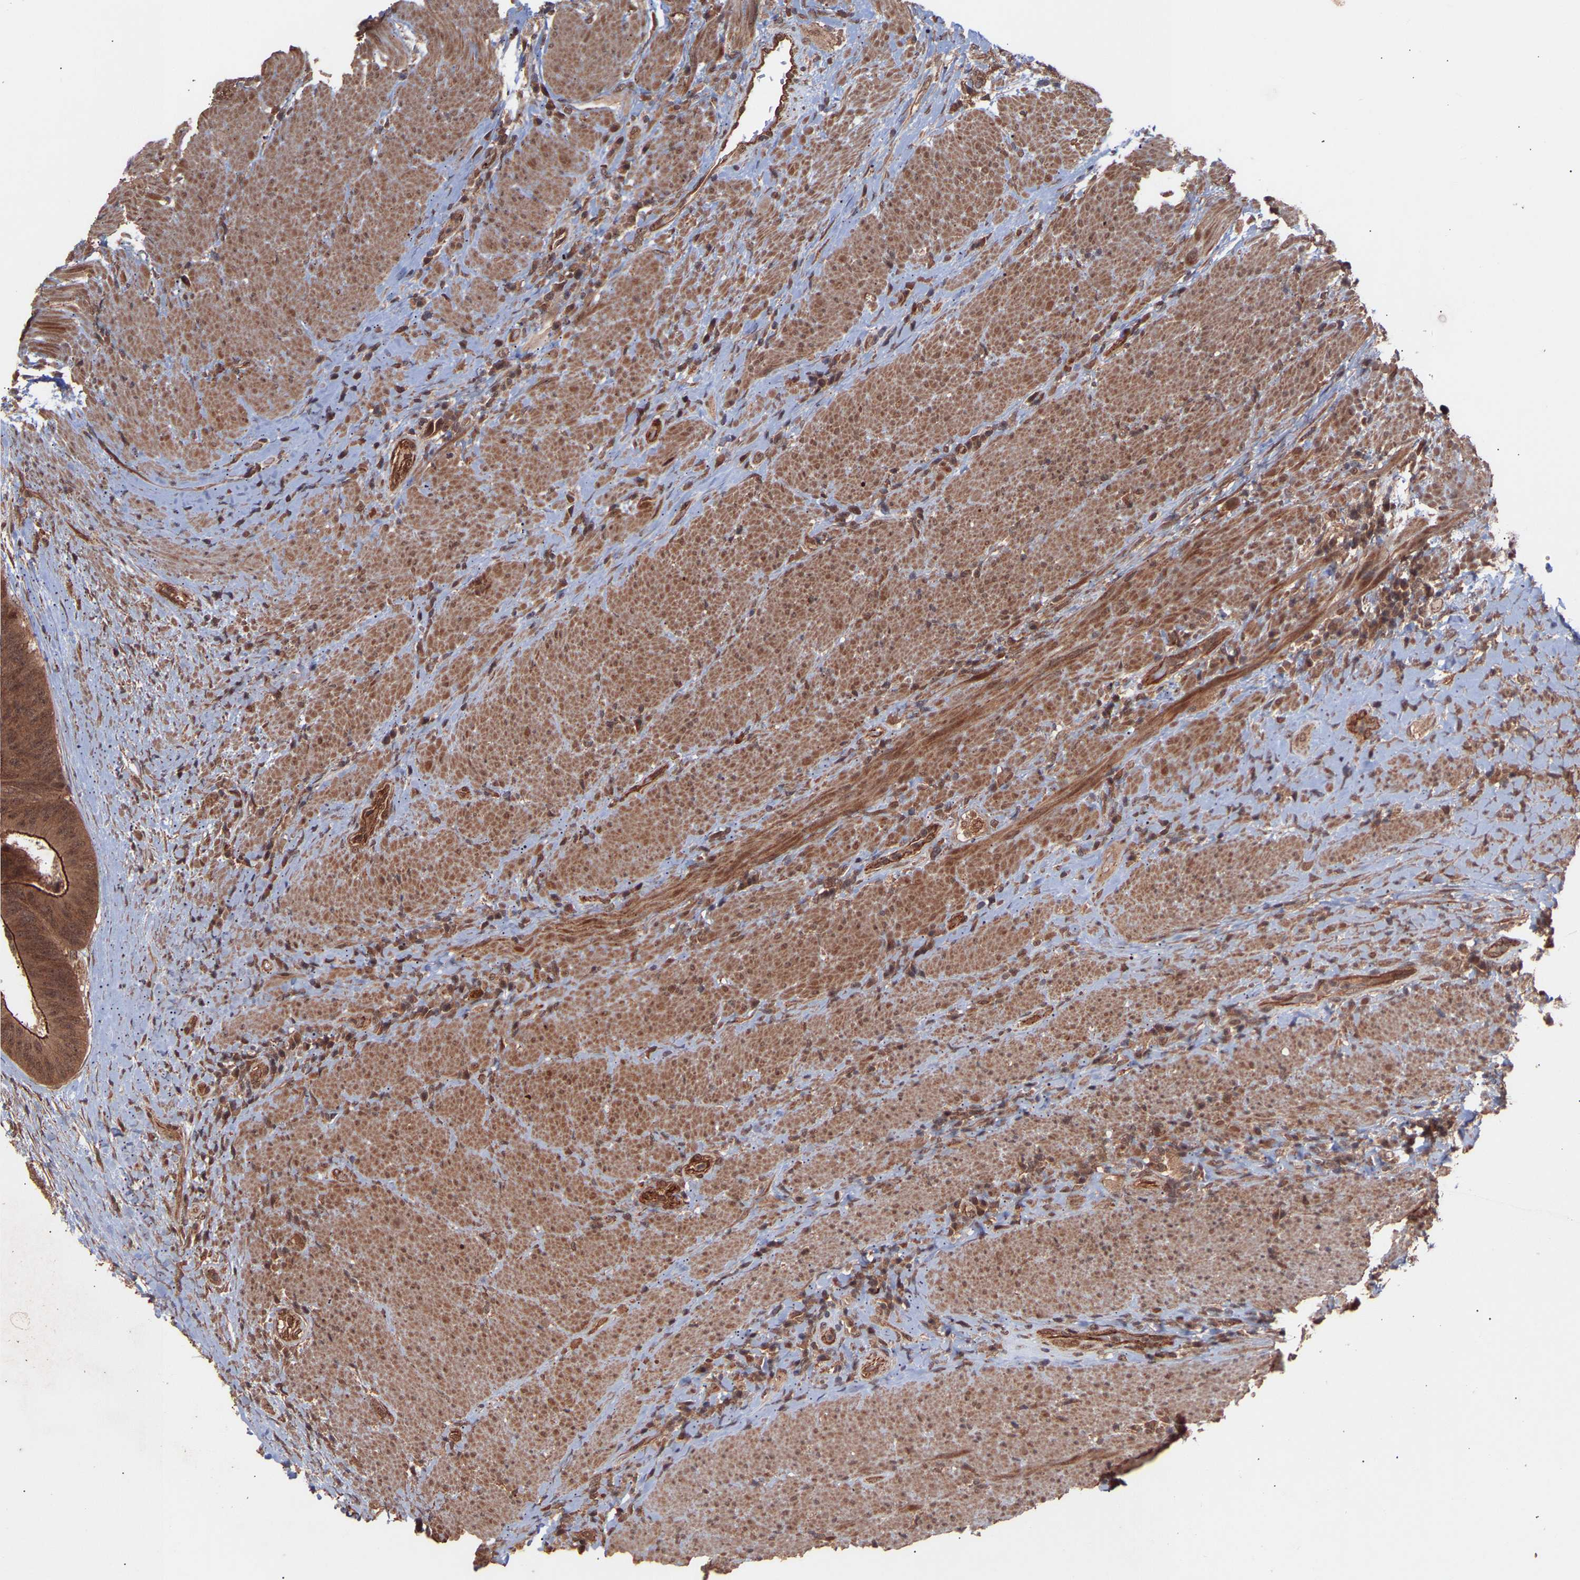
{"staining": {"intensity": "moderate", "quantity": ">75%", "location": "cytoplasmic/membranous,nuclear"}, "tissue": "colorectal cancer", "cell_type": "Tumor cells", "image_type": "cancer", "snomed": [{"axis": "morphology", "description": "Adenocarcinoma, NOS"}, {"axis": "topography", "description": "Rectum"}], "caption": "This micrograph exhibits immunohistochemistry (IHC) staining of colorectal adenocarcinoma, with medium moderate cytoplasmic/membranous and nuclear staining in approximately >75% of tumor cells.", "gene": "PDLIM5", "patient": {"sex": "male", "age": 72}}